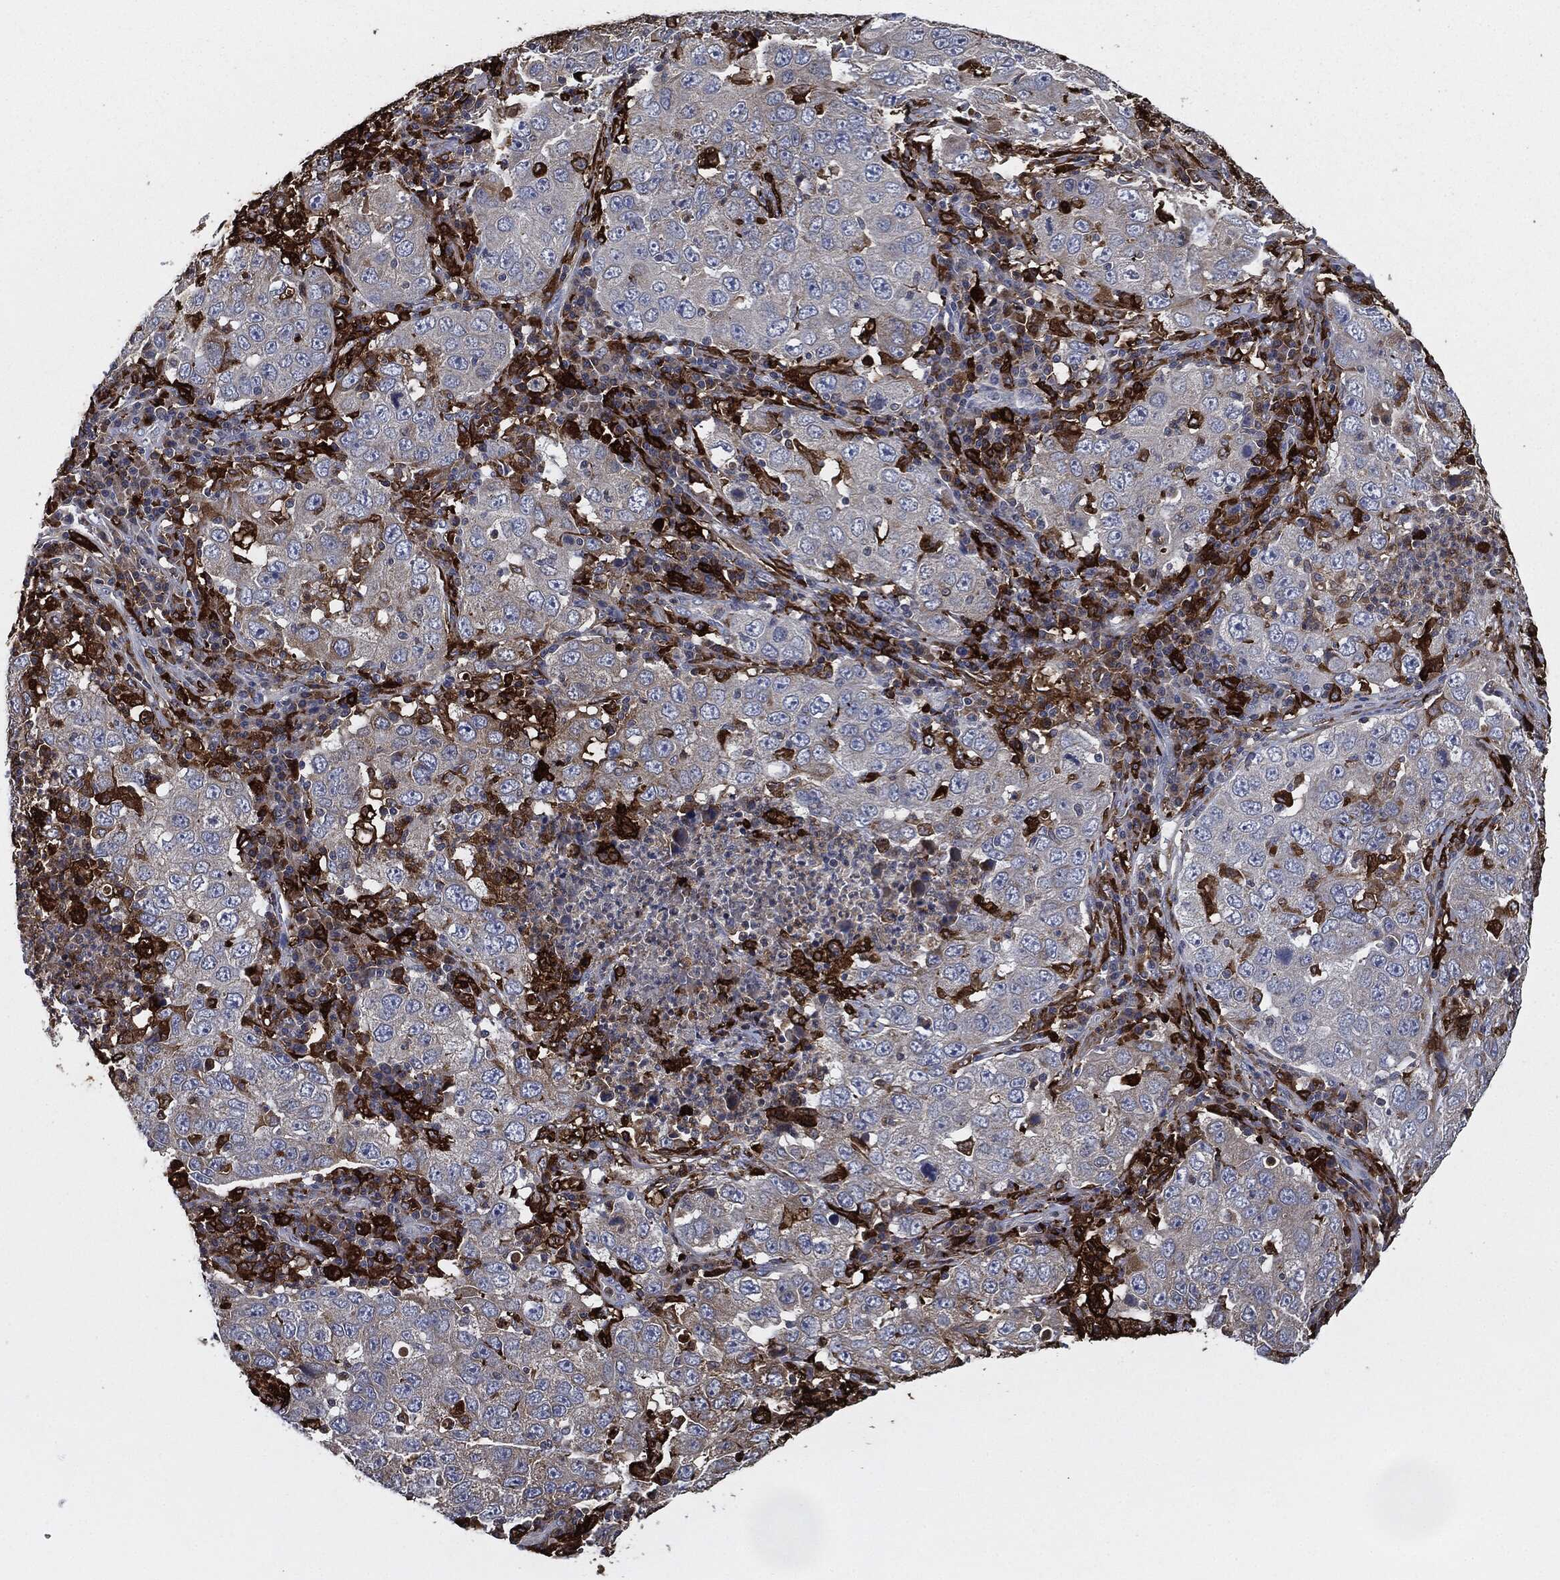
{"staining": {"intensity": "negative", "quantity": "none", "location": "none"}, "tissue": "lung cancer", "cell_type": "Tumor cells", "image_type": "cancer", "snomed": [{"axis": "morphology", "description": "Adenocarcinoma, NOS"}, {"axis": "topography", "description": "Lung"}], "caption": "IHC photomicrograph of human lung cancer (adenocarcinoma) stained for a protein (brown), which reveals no positivity in tumor cells.", "gene": "TMEM11", "patient": {"sex": "male", "age": 73}}